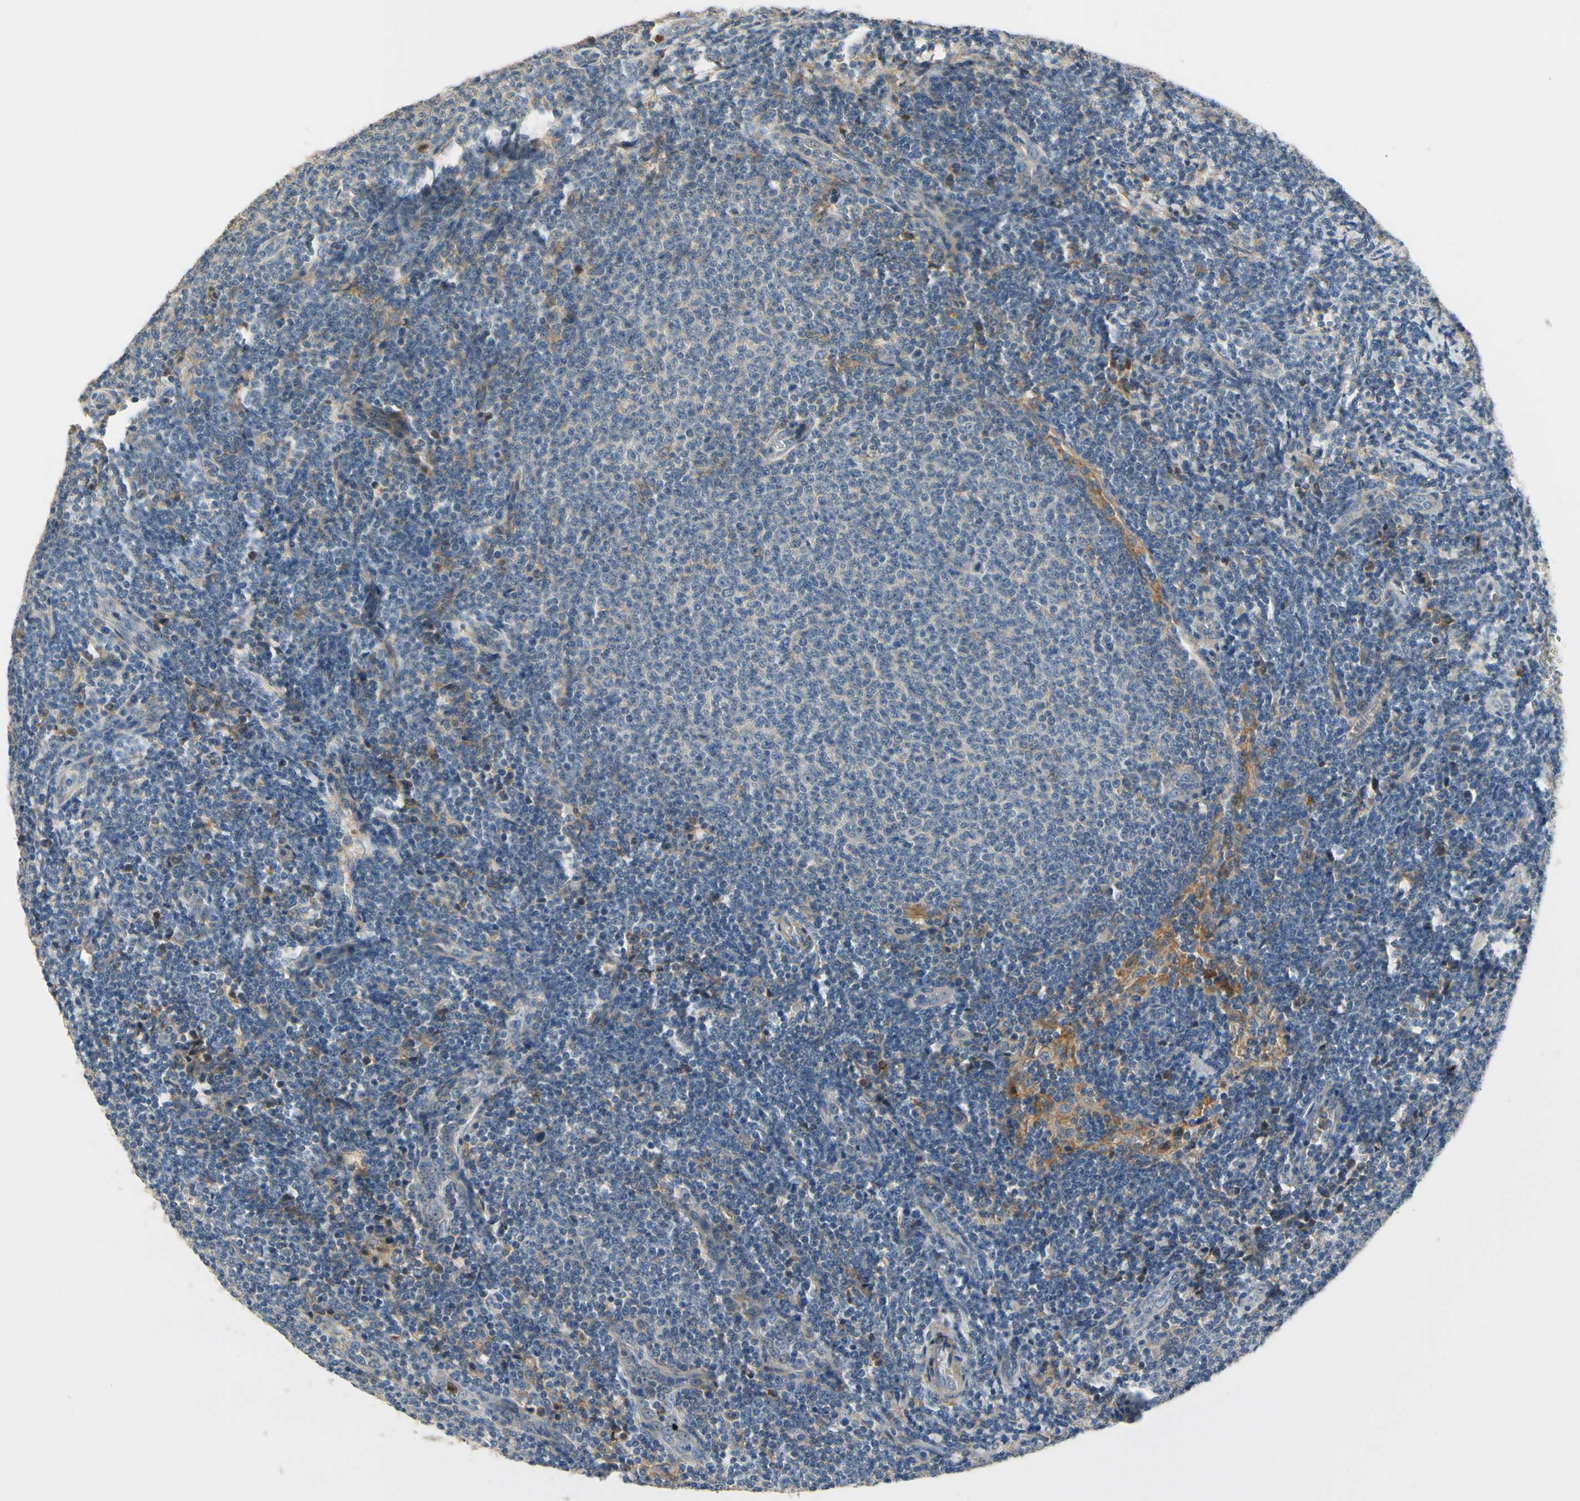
{"staining": {"intensity": "negative", "quantity": "none", "location": "none"}, "tissue": "lymphoma", "cell_type": "Tumor cells", "image_type": "cancer", "snomed": [{"axis": "morphology", "description": "Malignant lymphoma, non-Hodgkin's type, Low grade"}, {"axis": "topography", "description": "Lymph node"}], "caption": "There is no significant expression in tumor cells of malignant lymphoma, non-Hodgkin's type (low-grade).", "gene": "SIGLEC5", "patient": {"sex": "male", "age": 66}}